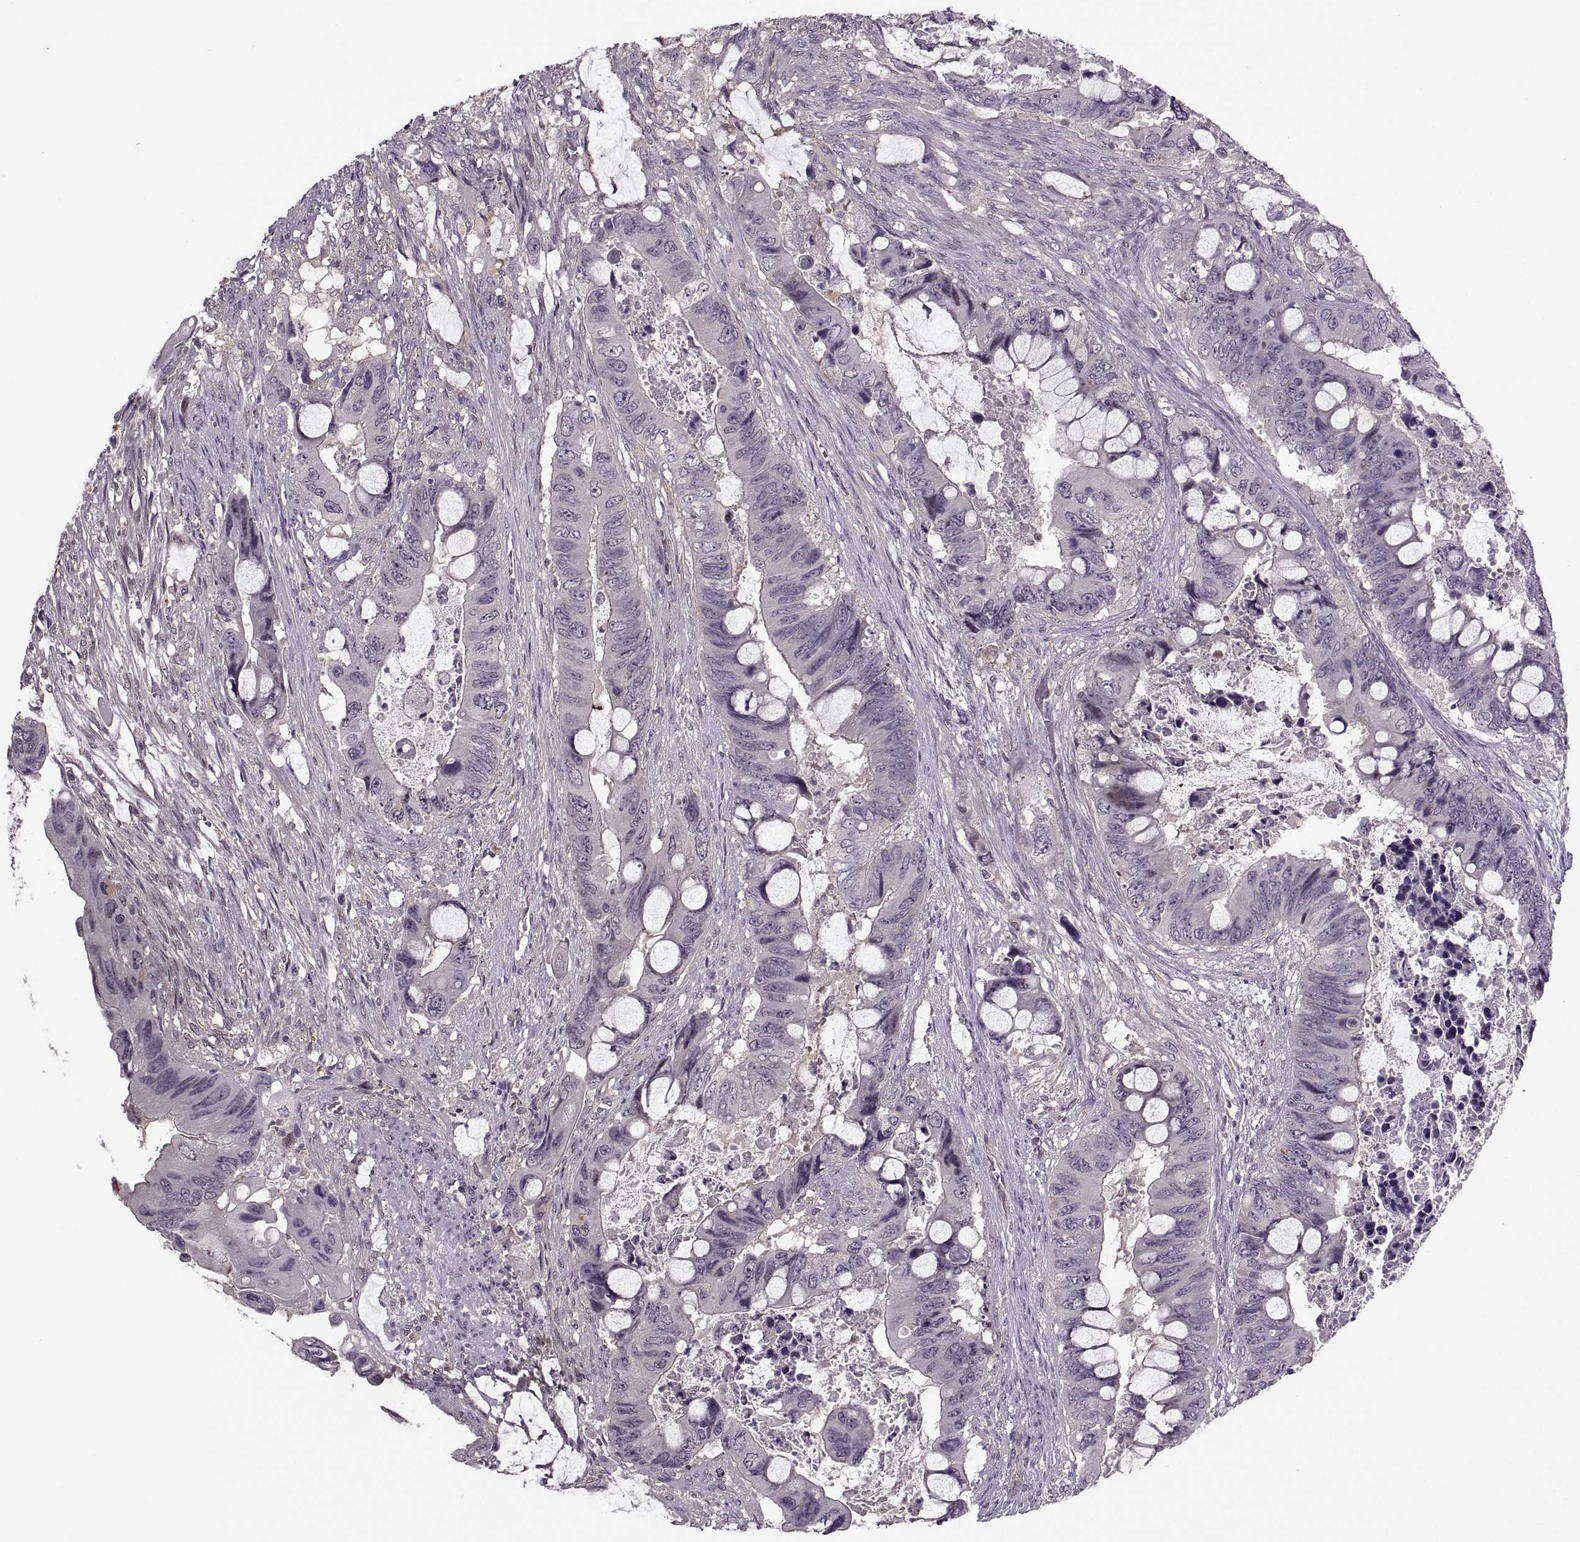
{"staining": {"intensity": "negative", "quantity": "none", "location": "none"}, "tissue": "colorectal cancer", "cell_type": "Tumor cells", "image_type": "cancer", "snomed": [{"axis": "morphology", "description": "Adenocarcinoma, NOS"}, {"axis": "topography", "description": "Rectum"}], "caption": "This is a image of immunohistochemistry staining of adenocarcinoma (colorectal), which shows no expression in tumor cells. (Stains: DAB immunohistochemistry with hematoxylin counter stain, Microscopy: brightfield microscopy at high magnification).", "gene": "LUZP2", "patient": {"sex": "male", "age": 63}}